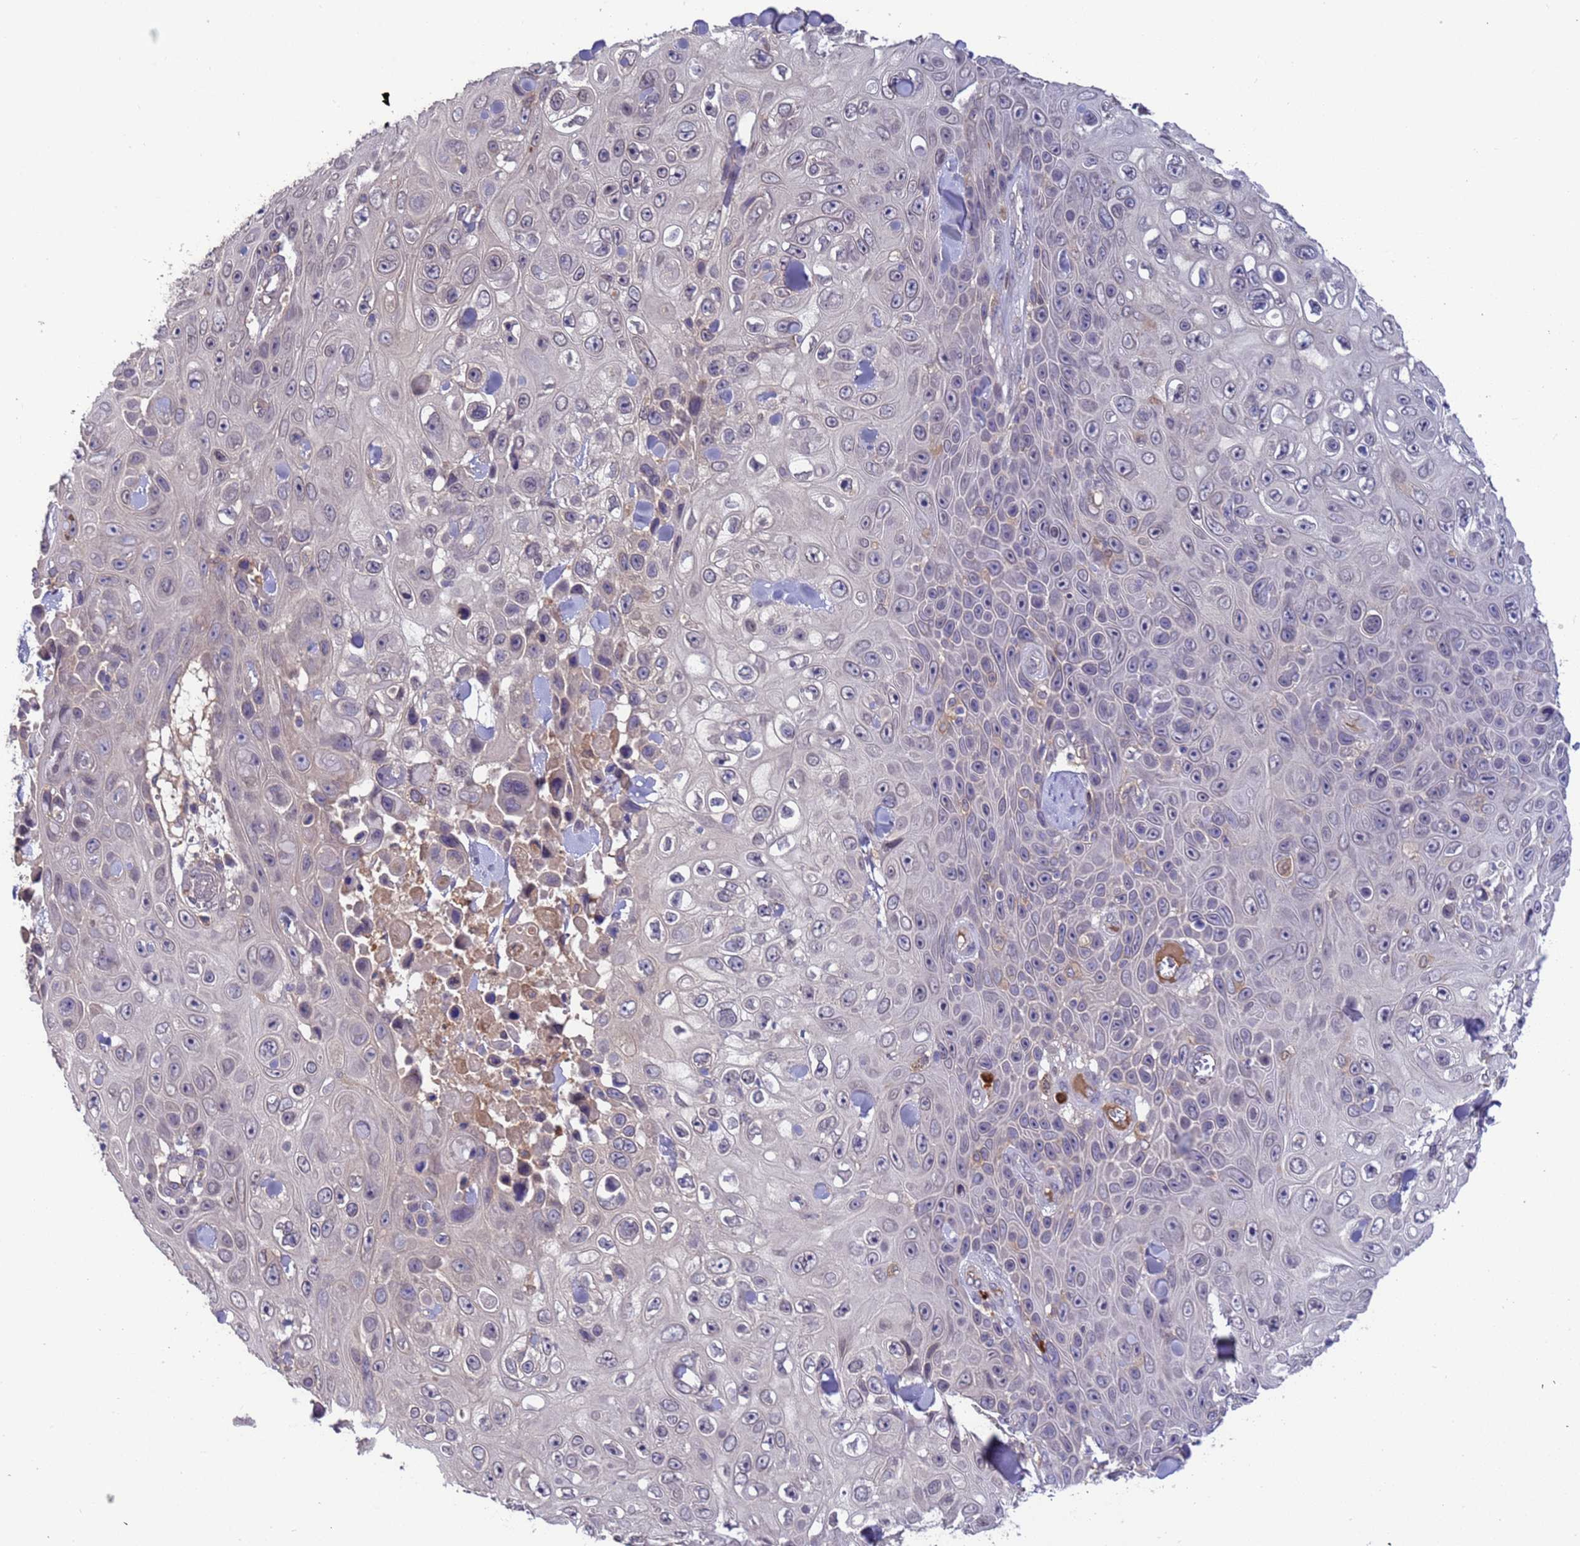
{"staining": {"intensity": "negative", "quantity": "none", "location": "none"}, "tissue": "skin cancer", "cell_type": "Tumor cells", "image_type": "cancer", "snomed": [{"axis": "morphology", "description": "Squamous cell carcinoma, NOS"}, {"axis": "topography", "description": "Skin"}], "caption": "IHC of skin cancer (squamous cell carcinoma) reveals no staining in tumor cells.", "gene": "AMPD3", "patient": {"sex": "male", "age": 82}}